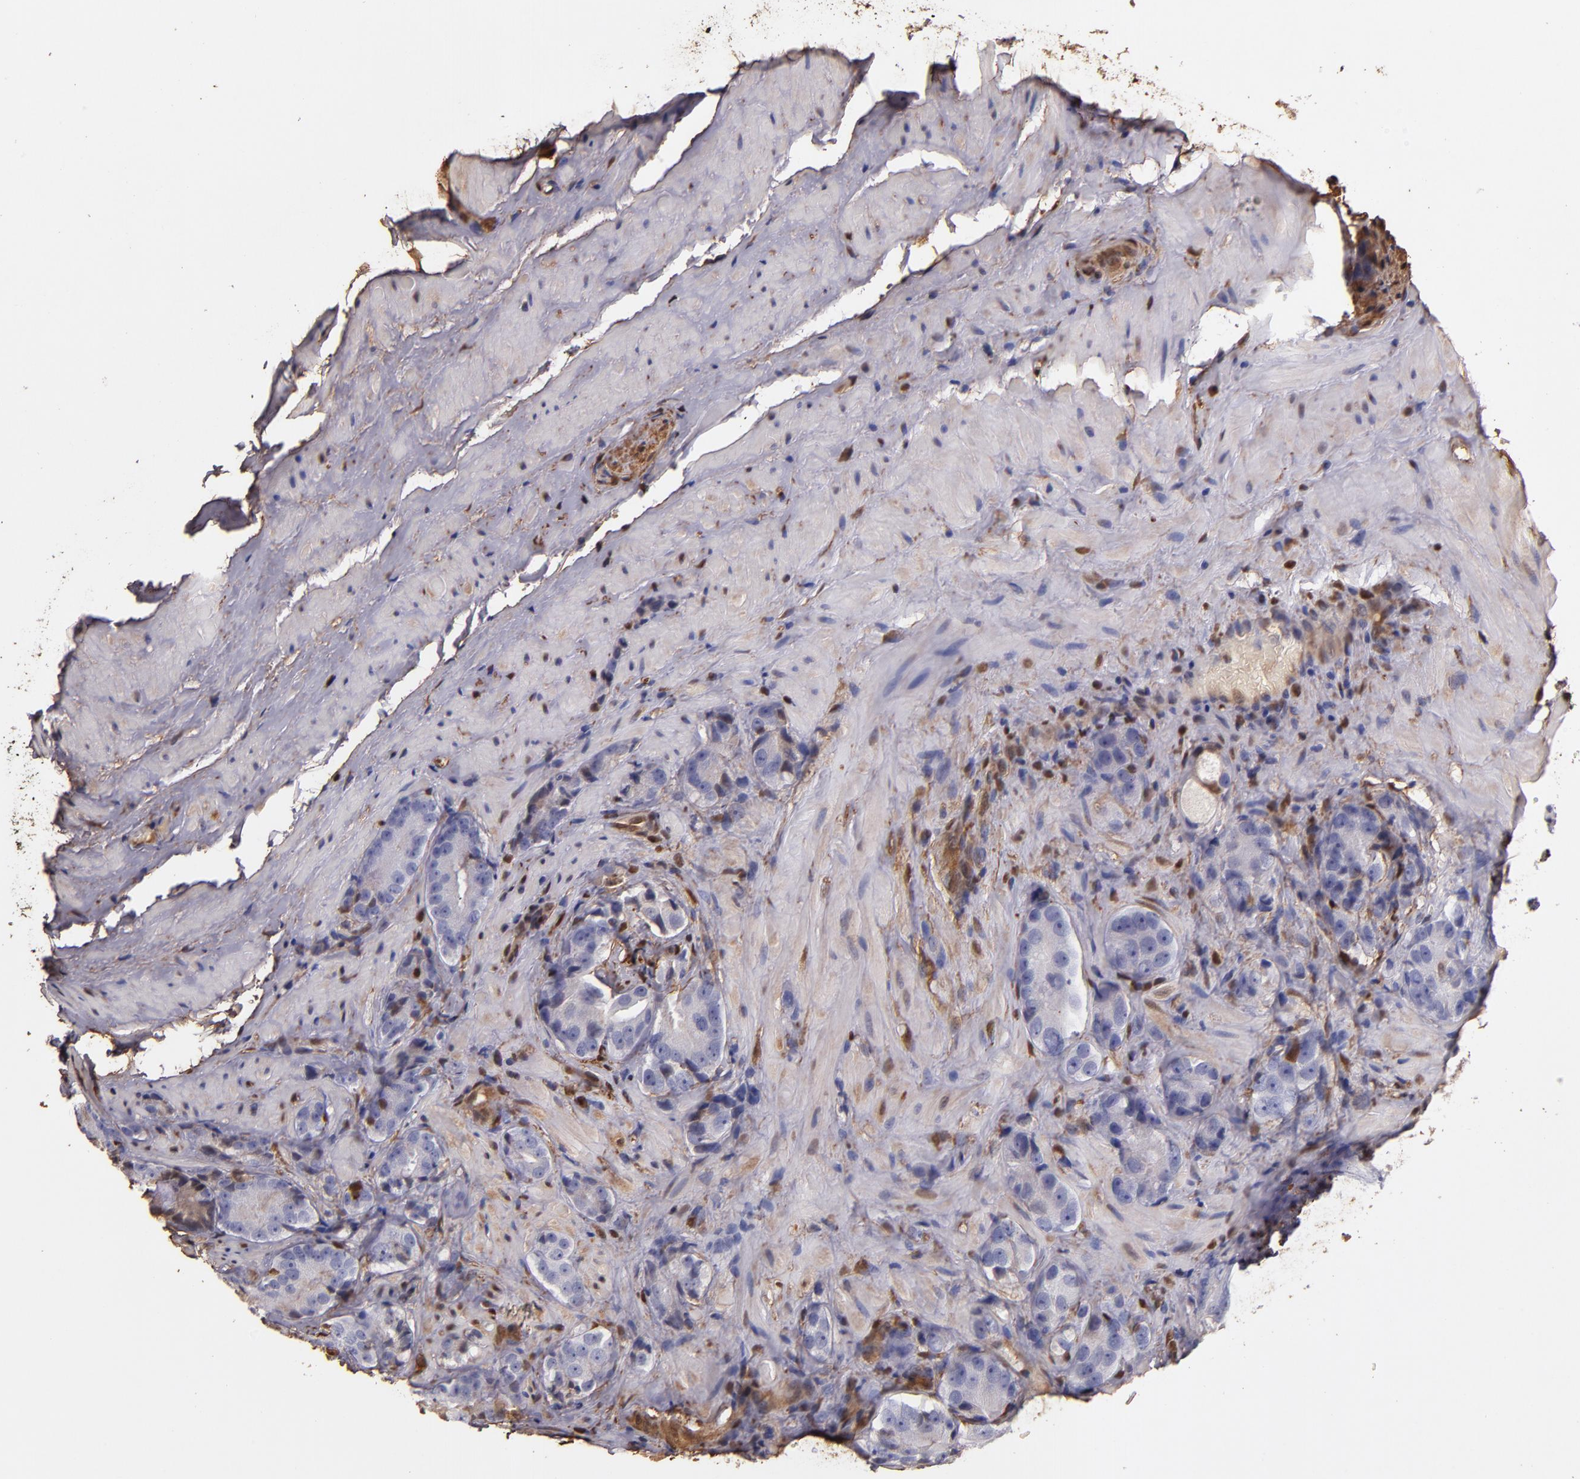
{"staining": {"intensity": "negative", "quantity": "none", "location": "none"}, "tissue": "prostate cancer", "cell_type": "Tumor cells", "image_type": "cancer", "snomed": [{"axis": "morphology", "description": "Adenocarcinoma, High grade"}, {"axis": "topography", "description": "Prostate"}], "caption": "This is an IHC photomicrograph of human prostate high-grade adenocarcinoma. There is no positivity in tumor cells.", "gene": "S100A6", "patient": {"sex": "male", "age": 70}}